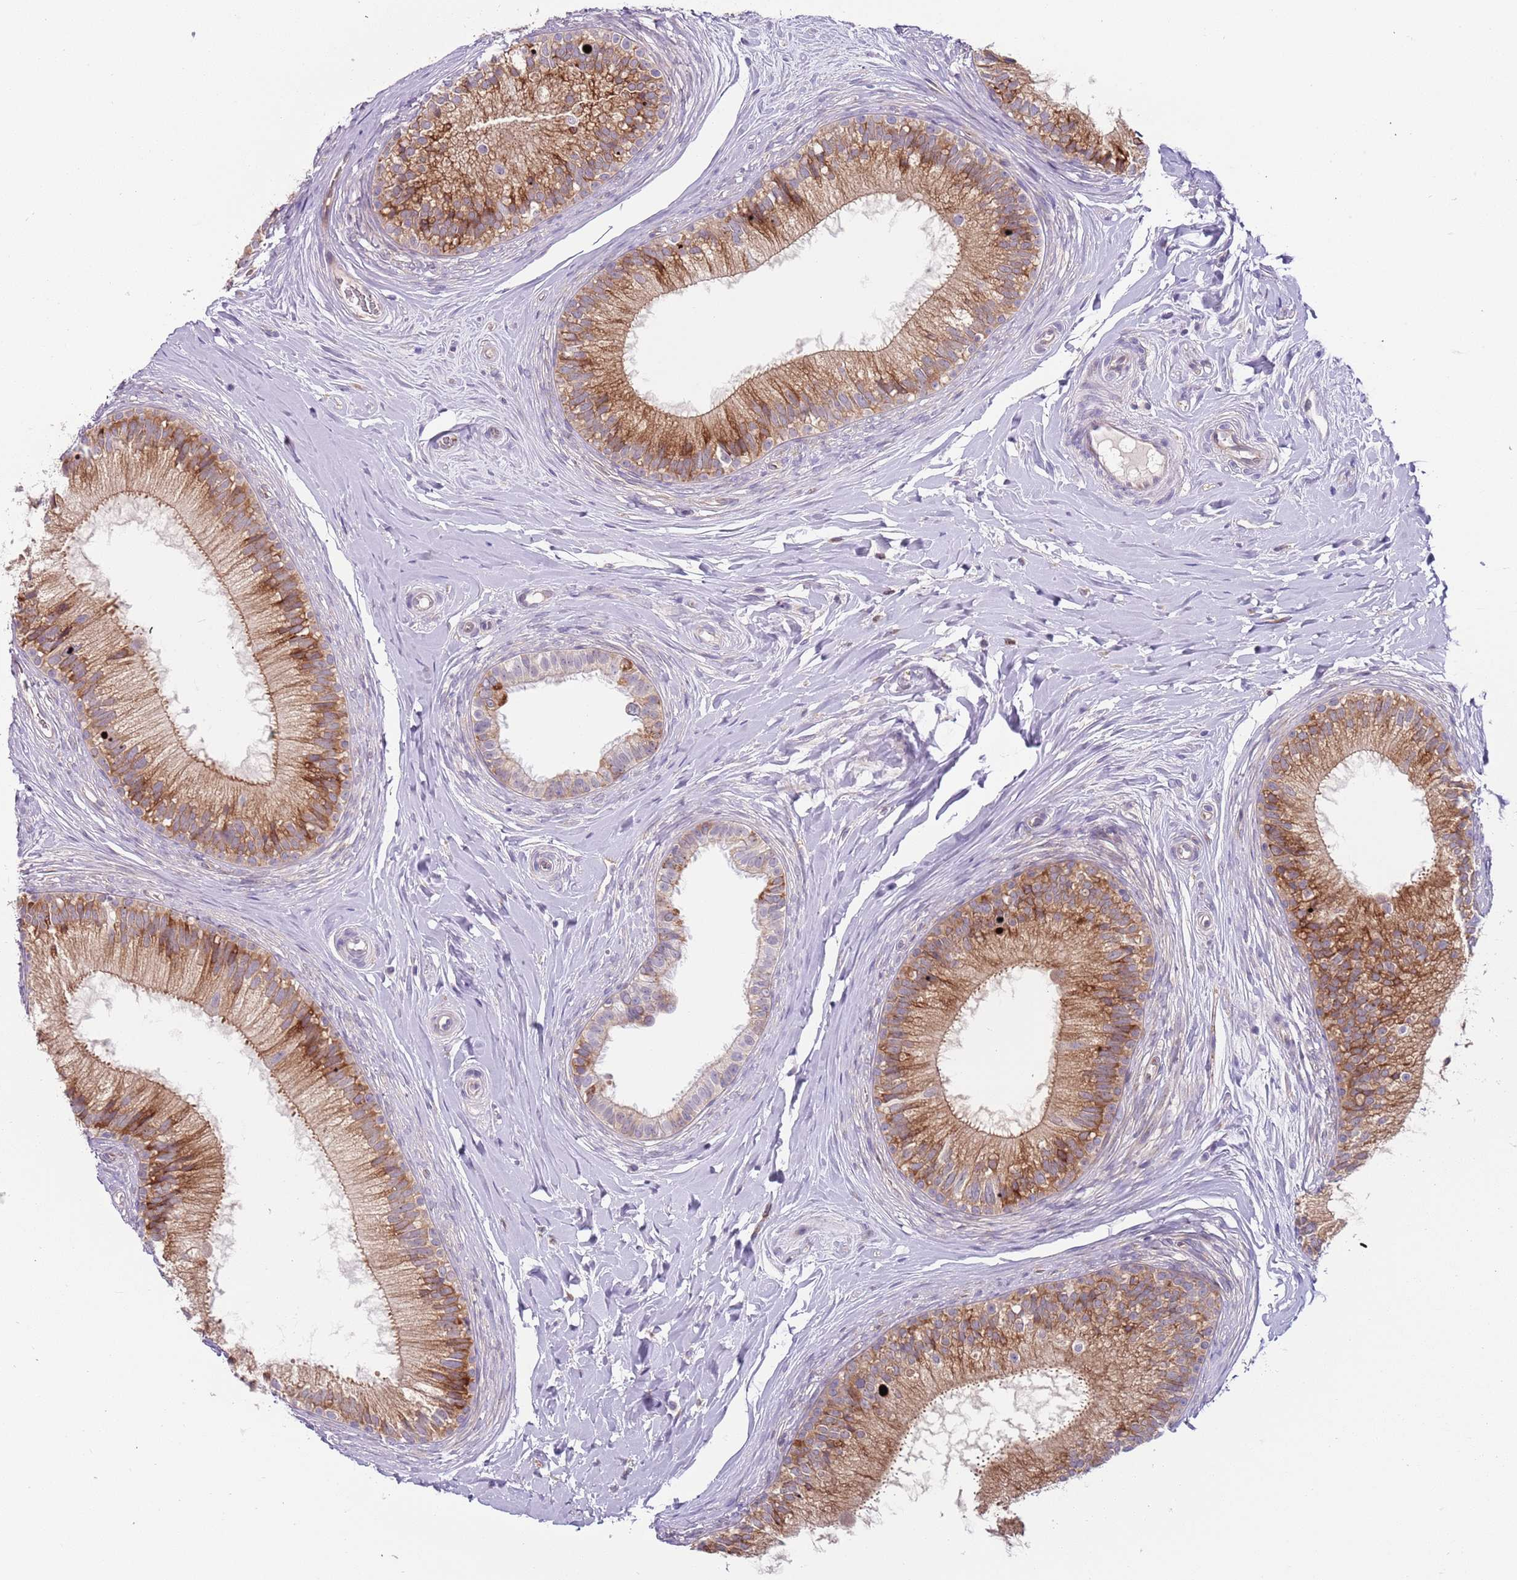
{"staining": {"intensity": "strong", "quantity": "25%-75%", "location": "cytoplasmic/membranous"}, "tissue": "epididymis", "cell_type": "Glandular cells", "image_type": "normal", "snomed": [{"axis": "morphology", "description": "Normal tissue, NOS"}, {"axis": "topography", "description": "Epididymis"}], "caption": "A brown stain labels strong cytoplasmic/membranous expression of a protein in glandular cells of normal epididymis.", "gene": "VWCE", "patient": {"sex": "male", "age": 33}}